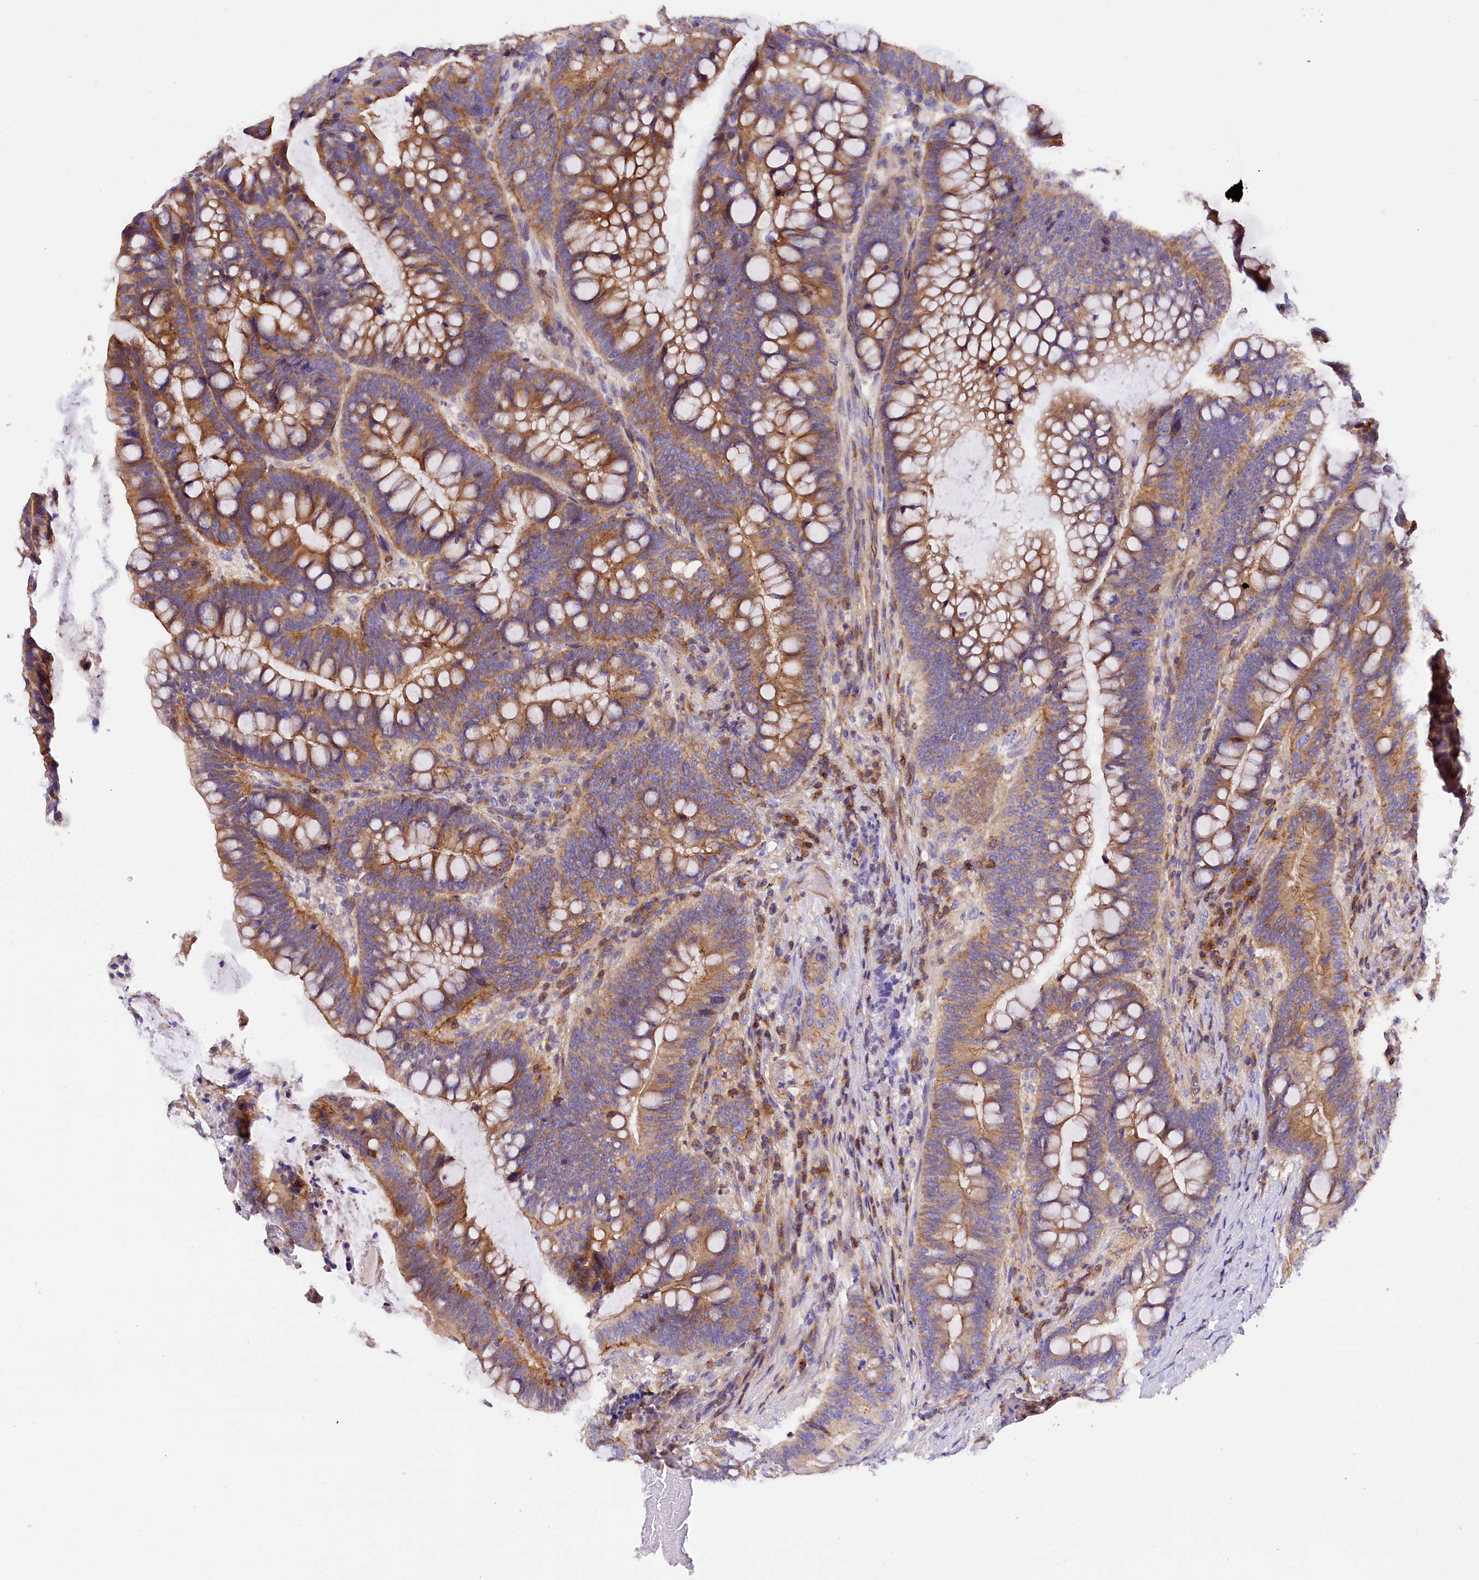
{"staining": {"intensity": "moderate", "quantity": ">75%", "location": "cytoplasmic/membranous"}, "tissue": "colorectal cancer", "cell_type": "Tumor cells", "image_type": "cancer", "snomed": [{"axis": "morphology", "description": "Adenocarcinoma, NOS"}, {"axis": "topography", "description": "Colon"}], "caption": "Human colorectal cancer (adenocarcinoma) stained for a protein (brown) demonstrates moderate cytoplasmic/membranous positive staining in approximately >75% of tumor cells.", "gene": "FAM193A", "patient": {"sex": "female", "age": 66}}